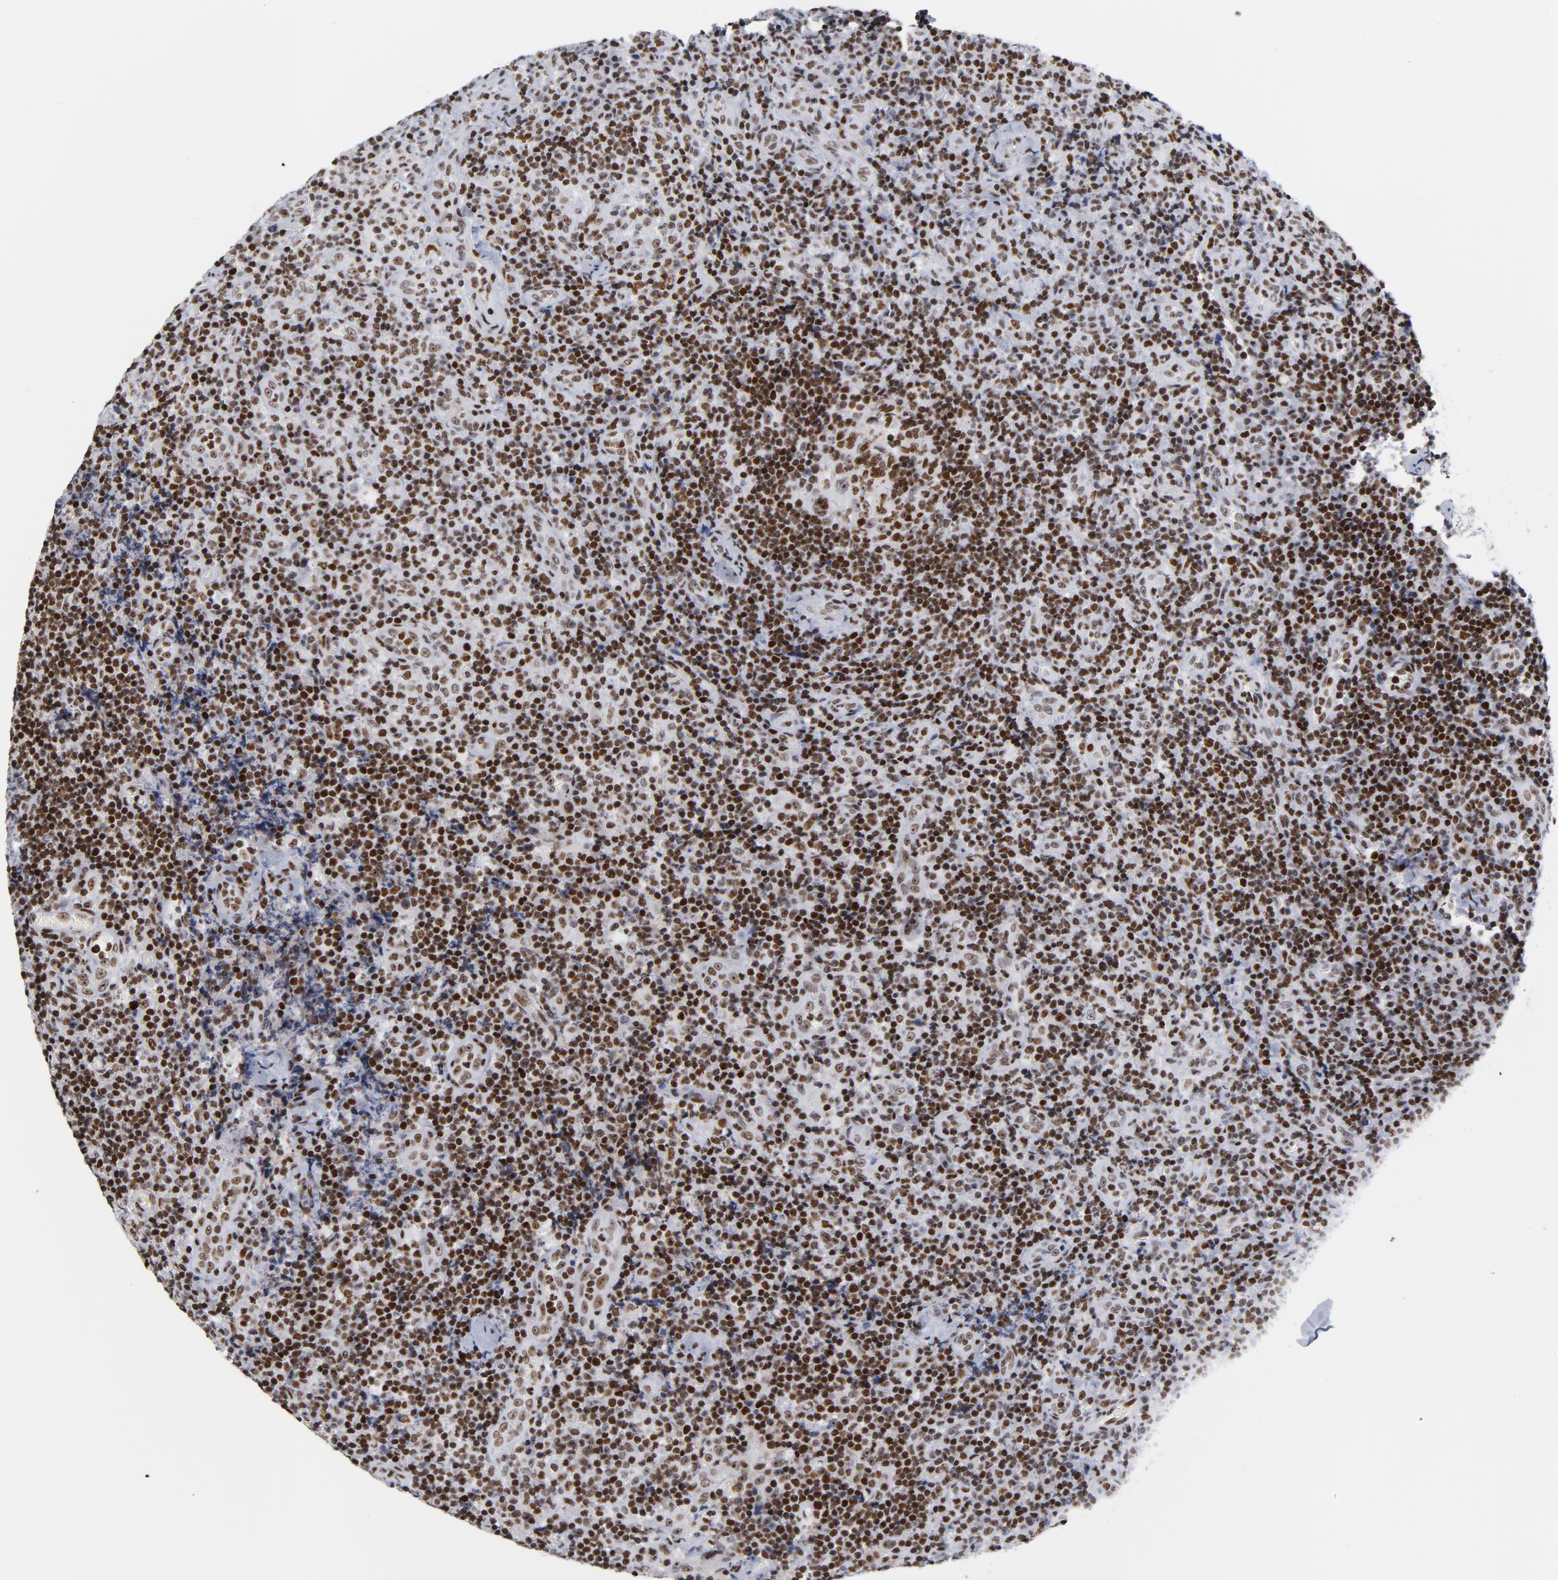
{"staining": {"intensity": "strong", "quantity": ">75%", "location": "nuclear"}, "tissue": "lymph node", "cell_type": "Germinal center cells", "image_type": "normal", "snomed": [{"axis": "morphology", "description": "Normal tissue, NOS"}, {"axis": "morphology", "description": "Inflammation, NOS"}, {"axis": "topography", "description": "Lymph node"}], "caption": "Unremarkable lymph node shows strong nuclear positivity in approximately >75% of germinal center cells.", "gene": "TOP2B", "patient": {"sex": "male", "age": 46}}